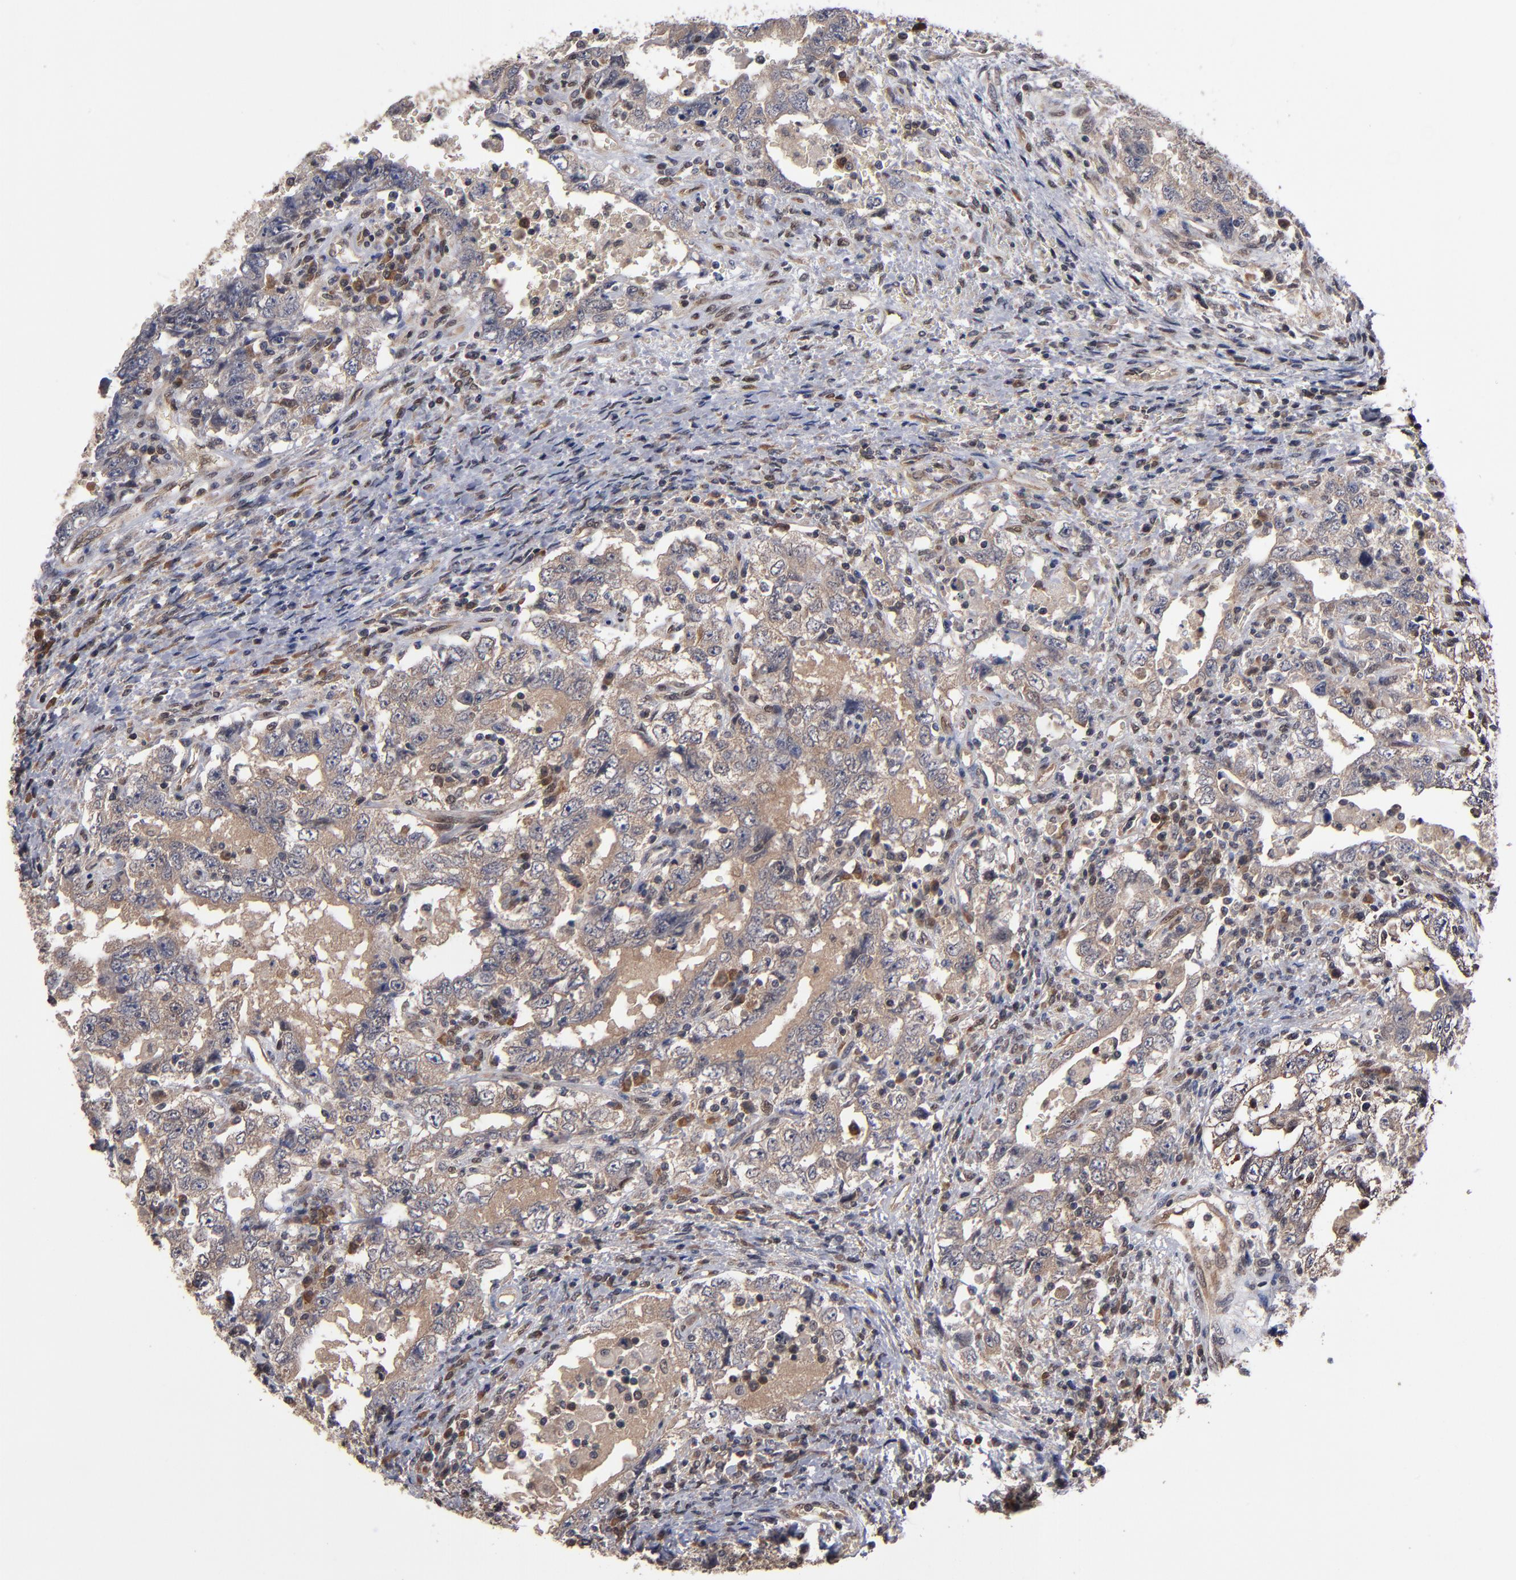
{"staining": {"intensity": "weak", "quantity": ">75%", "location": "cytoplasmic/membranous"}, "tissue": "testis cancer", "cell_type": "Tumor cells", "image_type": "cancer", "snomed": [{"axis": "morphology", "description": "Carcinoma, Embryonal, NOS"}, {"axis": "topography", "description": "Testis"}], "caption": "Immunohistochemical staining of testis cancer (embryonal carcinoma) demonstrates low levels of weak cytoplasmic/membranous protein expression in approximately >75% of tumor cells.", "gene": "ALG13", "patient": {"sex": "male", "age": 26}}